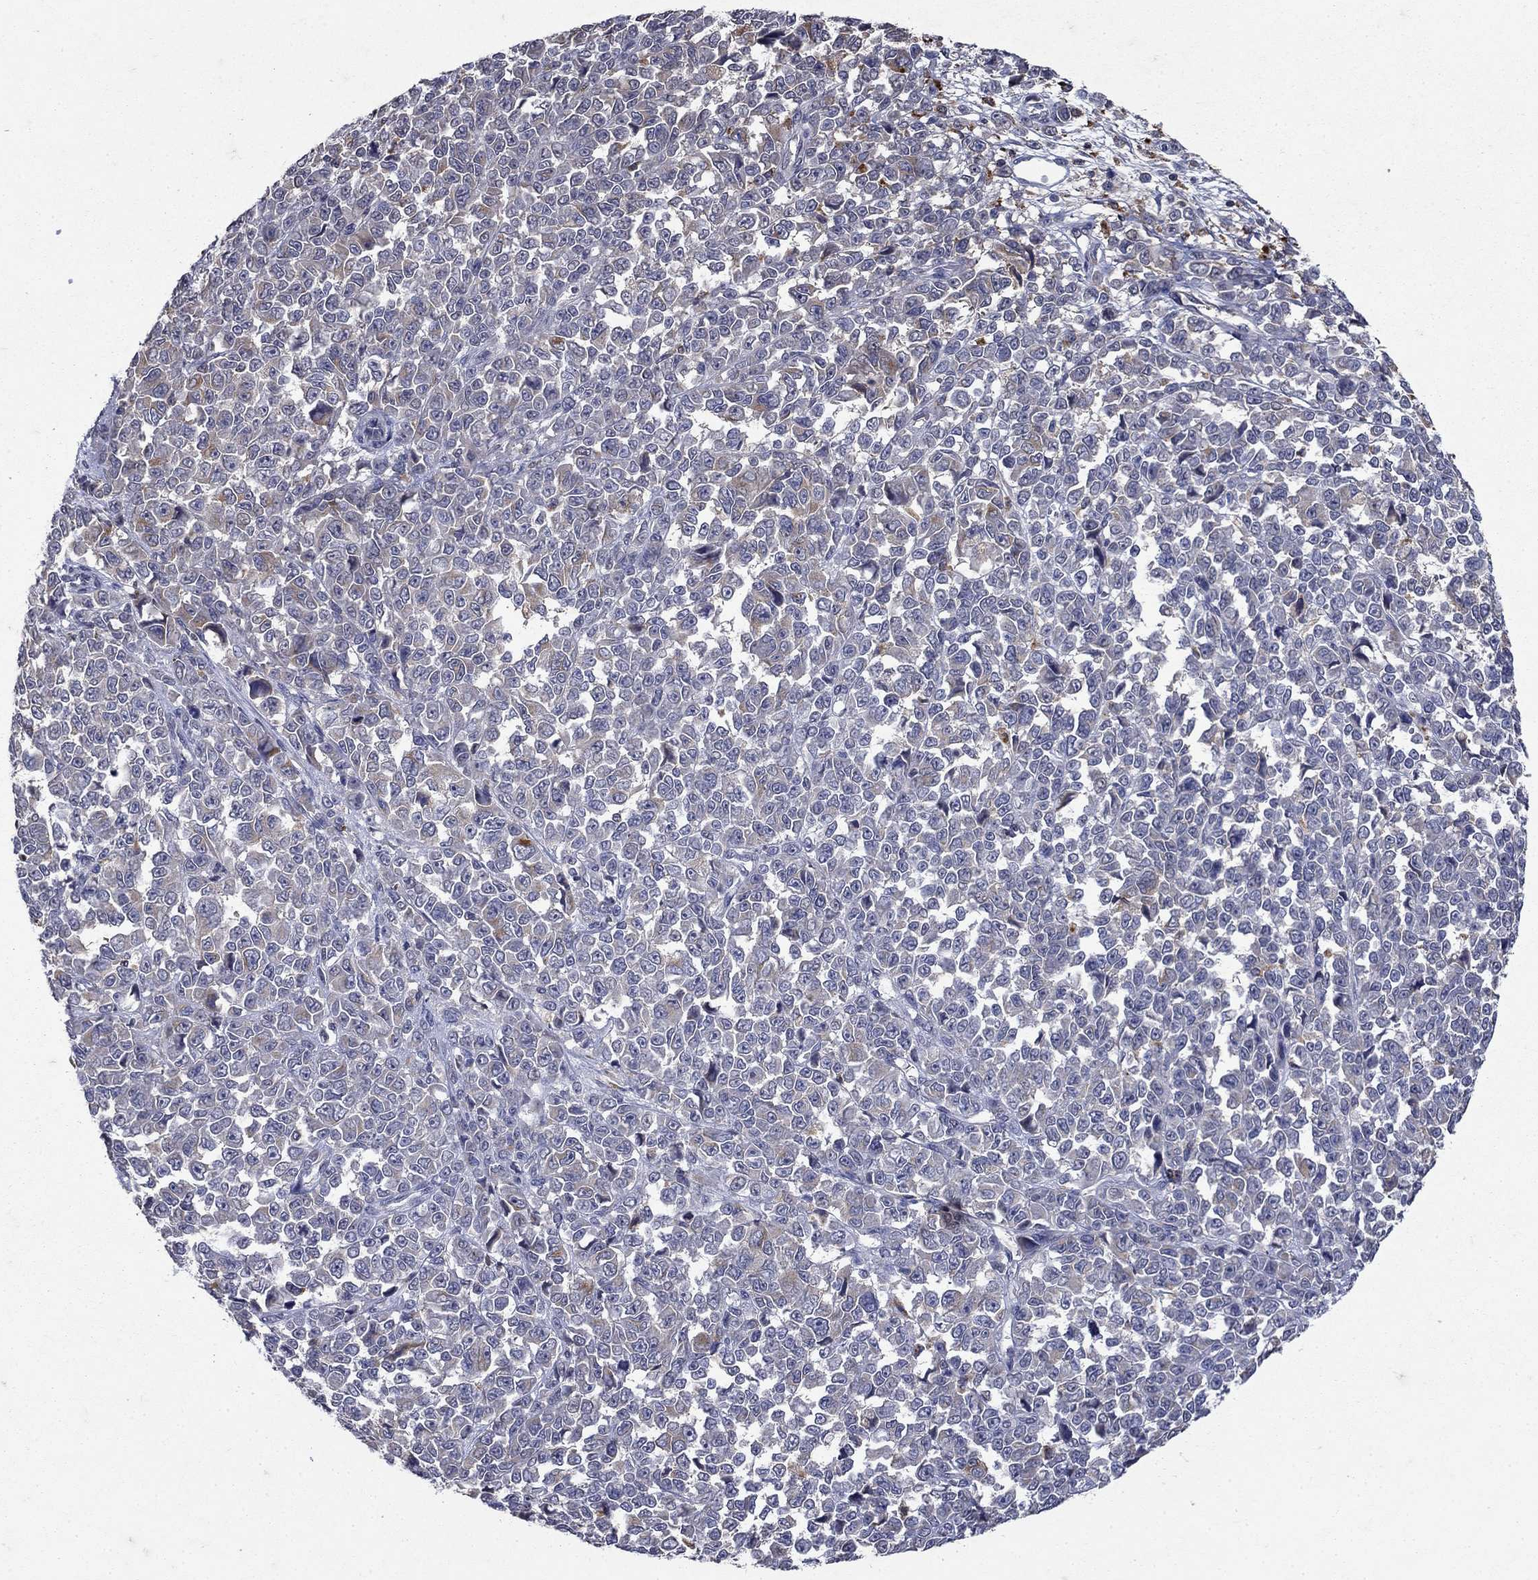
{"staining": {"intensity": "negative", "quantity": "none", "location": "none"}, "tissue": "melanoma", "cell_type": "Tumor cells", "image_type": "cancer", "snomed": [{"axis": "morphology", "description": "Malignant melanoma, NOS"}, {"axis": "topography", "description": "Skin"}], "caption": "This is a histopathology image of immunohistochemistry staining of melanoma, which shows no expression in tumor cells. (Brightfield microscopy of DAB IHC at high magnification).", "gene": "NPC2", "patient": {"sex": "female", "age": 95}}